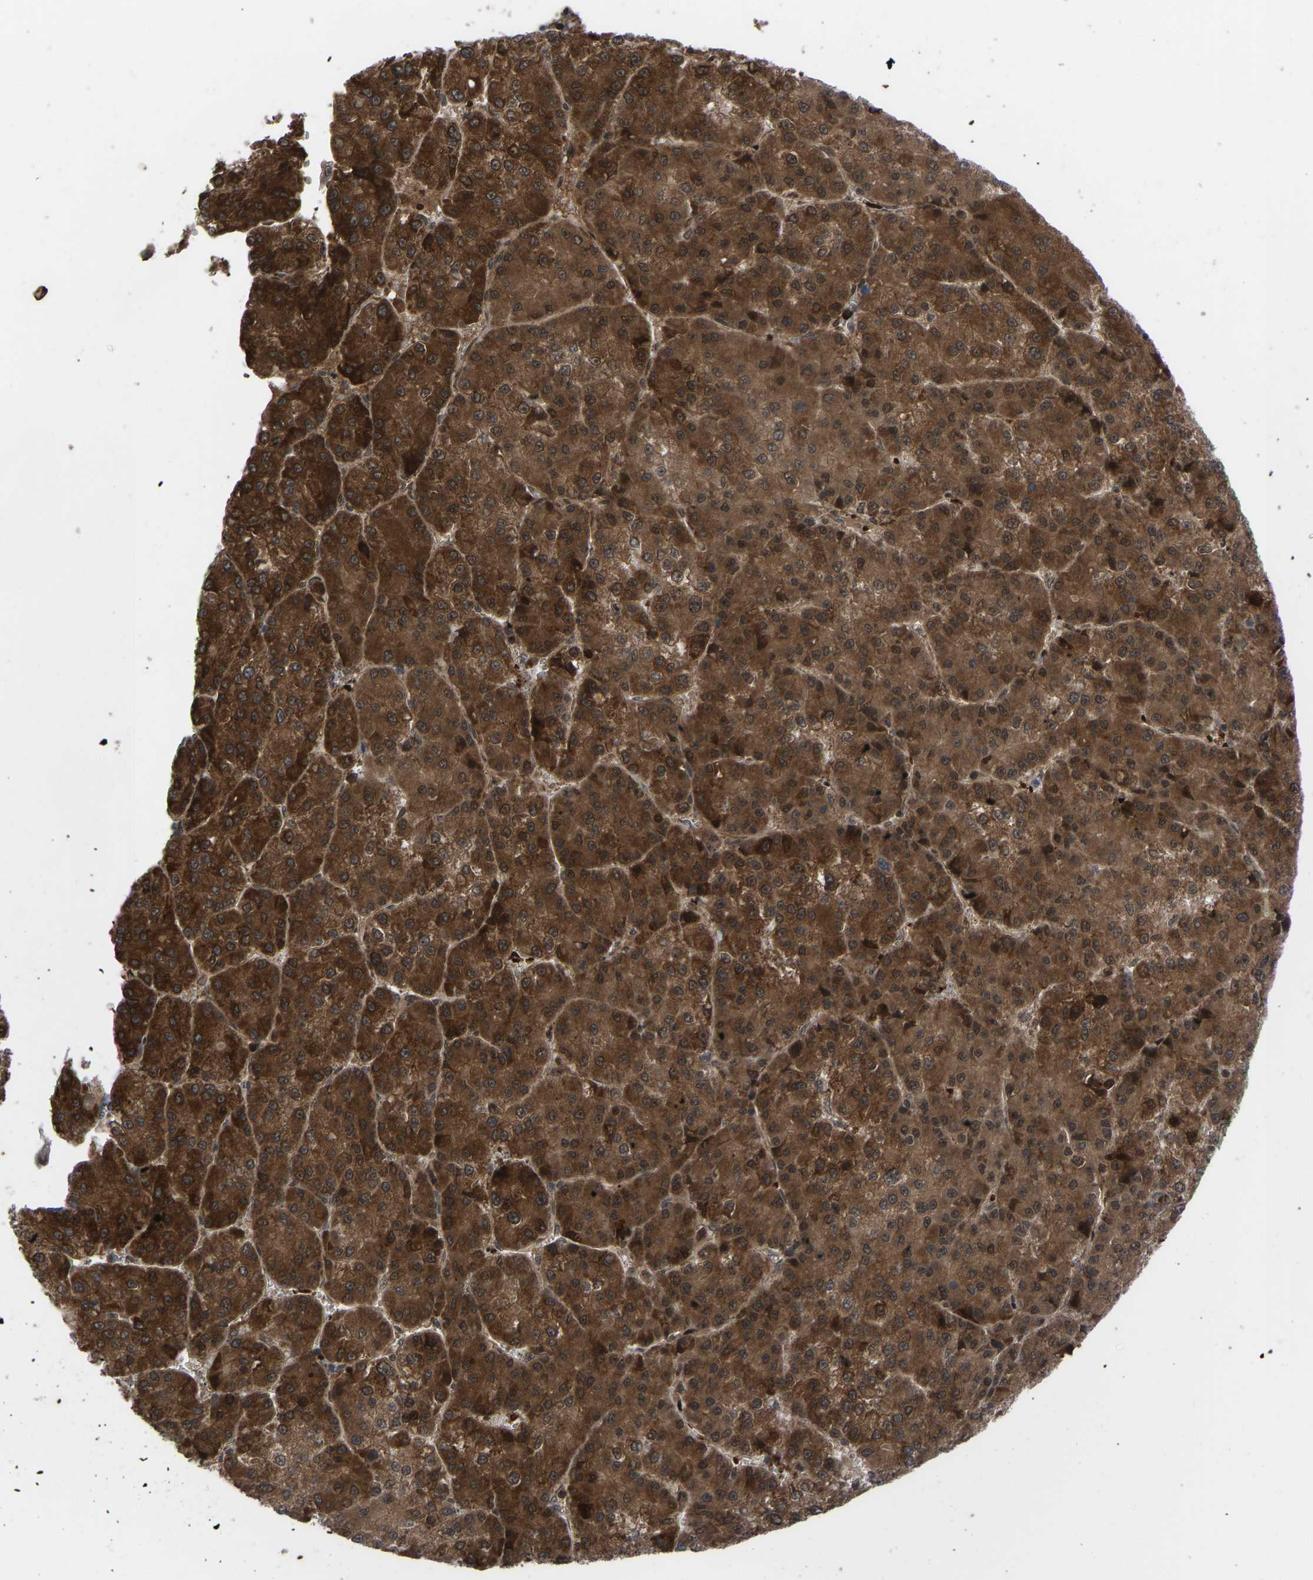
{"staining": {"intensity": "strong", "quantity": ">75%", "location": "cytoplasmic/membranous,nuclear"}, "tissue": "liver cancer", "cell_type": "Tumor cells", "image_type": "cancer", "snomed": [{"axis": "morphology", "description": "Carcinoma, Hepatocellular, NOS"}, {"axis": "topography", "description": "Liver"}], "caption": "The micrograph demonstrates immunohistochemical staining of liver cancer. There is strong cytoplasmic/membranous and nuclear staining is identified in about >75% of tumor cells. The staining was performed using DAB to visualize the protein expression in brown, while the nuclei were stained in blue with hematoxylin (Magnification: 20x).", "gene": "CYP7B1", "patient": {"sex": "female", "age": 73}}